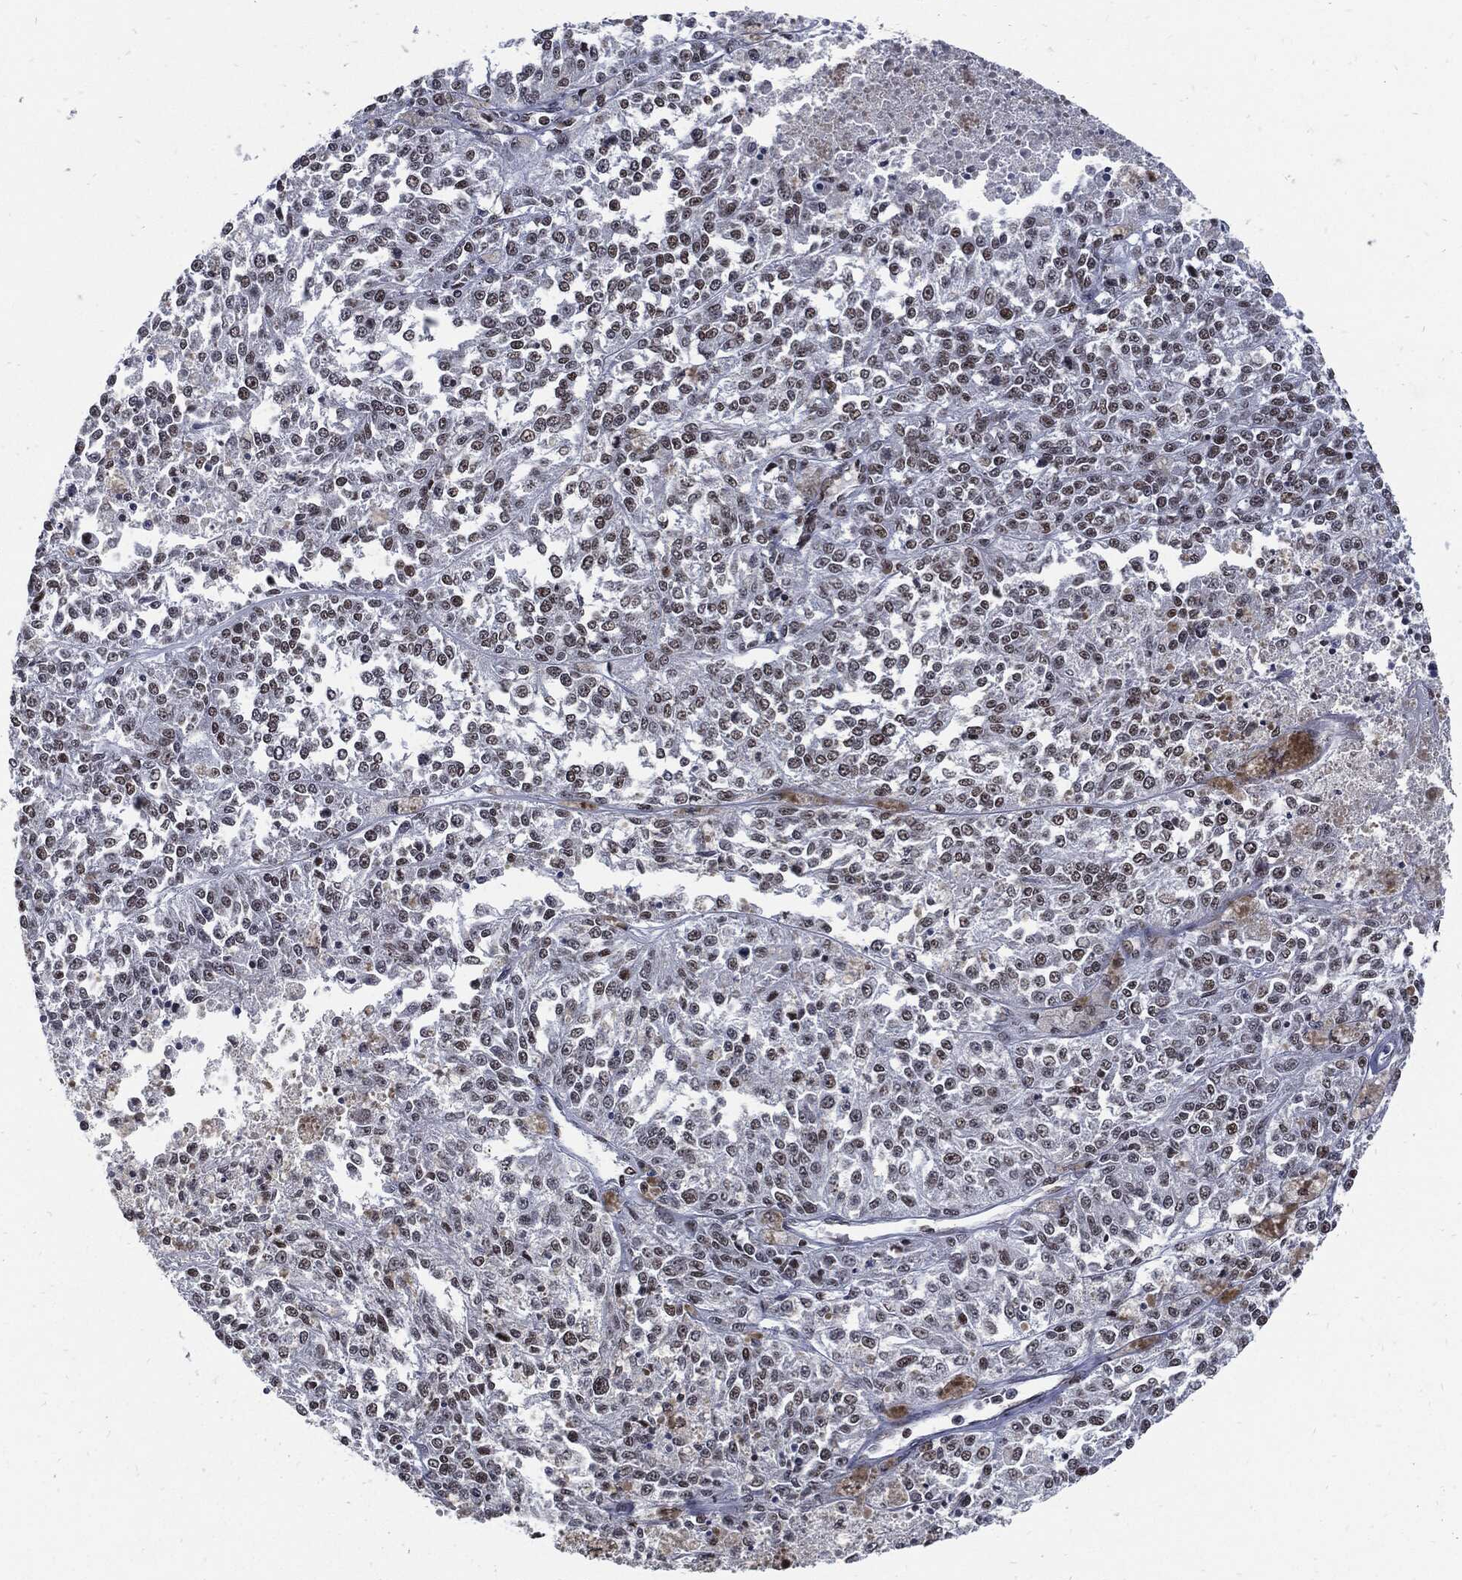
{"staining": {"intensity": "weak", "quantity": "<25%", "location": "nuclear"}, "tissue": "melanoma", "cell_type": "Tumor cells", "image_type": "cancer", "snomed": [{"axis": "morphology", "description": "Malignant melanoma, Metastatic site"}, {"axis": "topography", "description": "Lymph node"}], "caption": "IHC of human malignant melanoma (metastatic site) displays no staining in tumor cells.", "gene": "TERF2", "patient": {"sex": "female", "age": 64}}